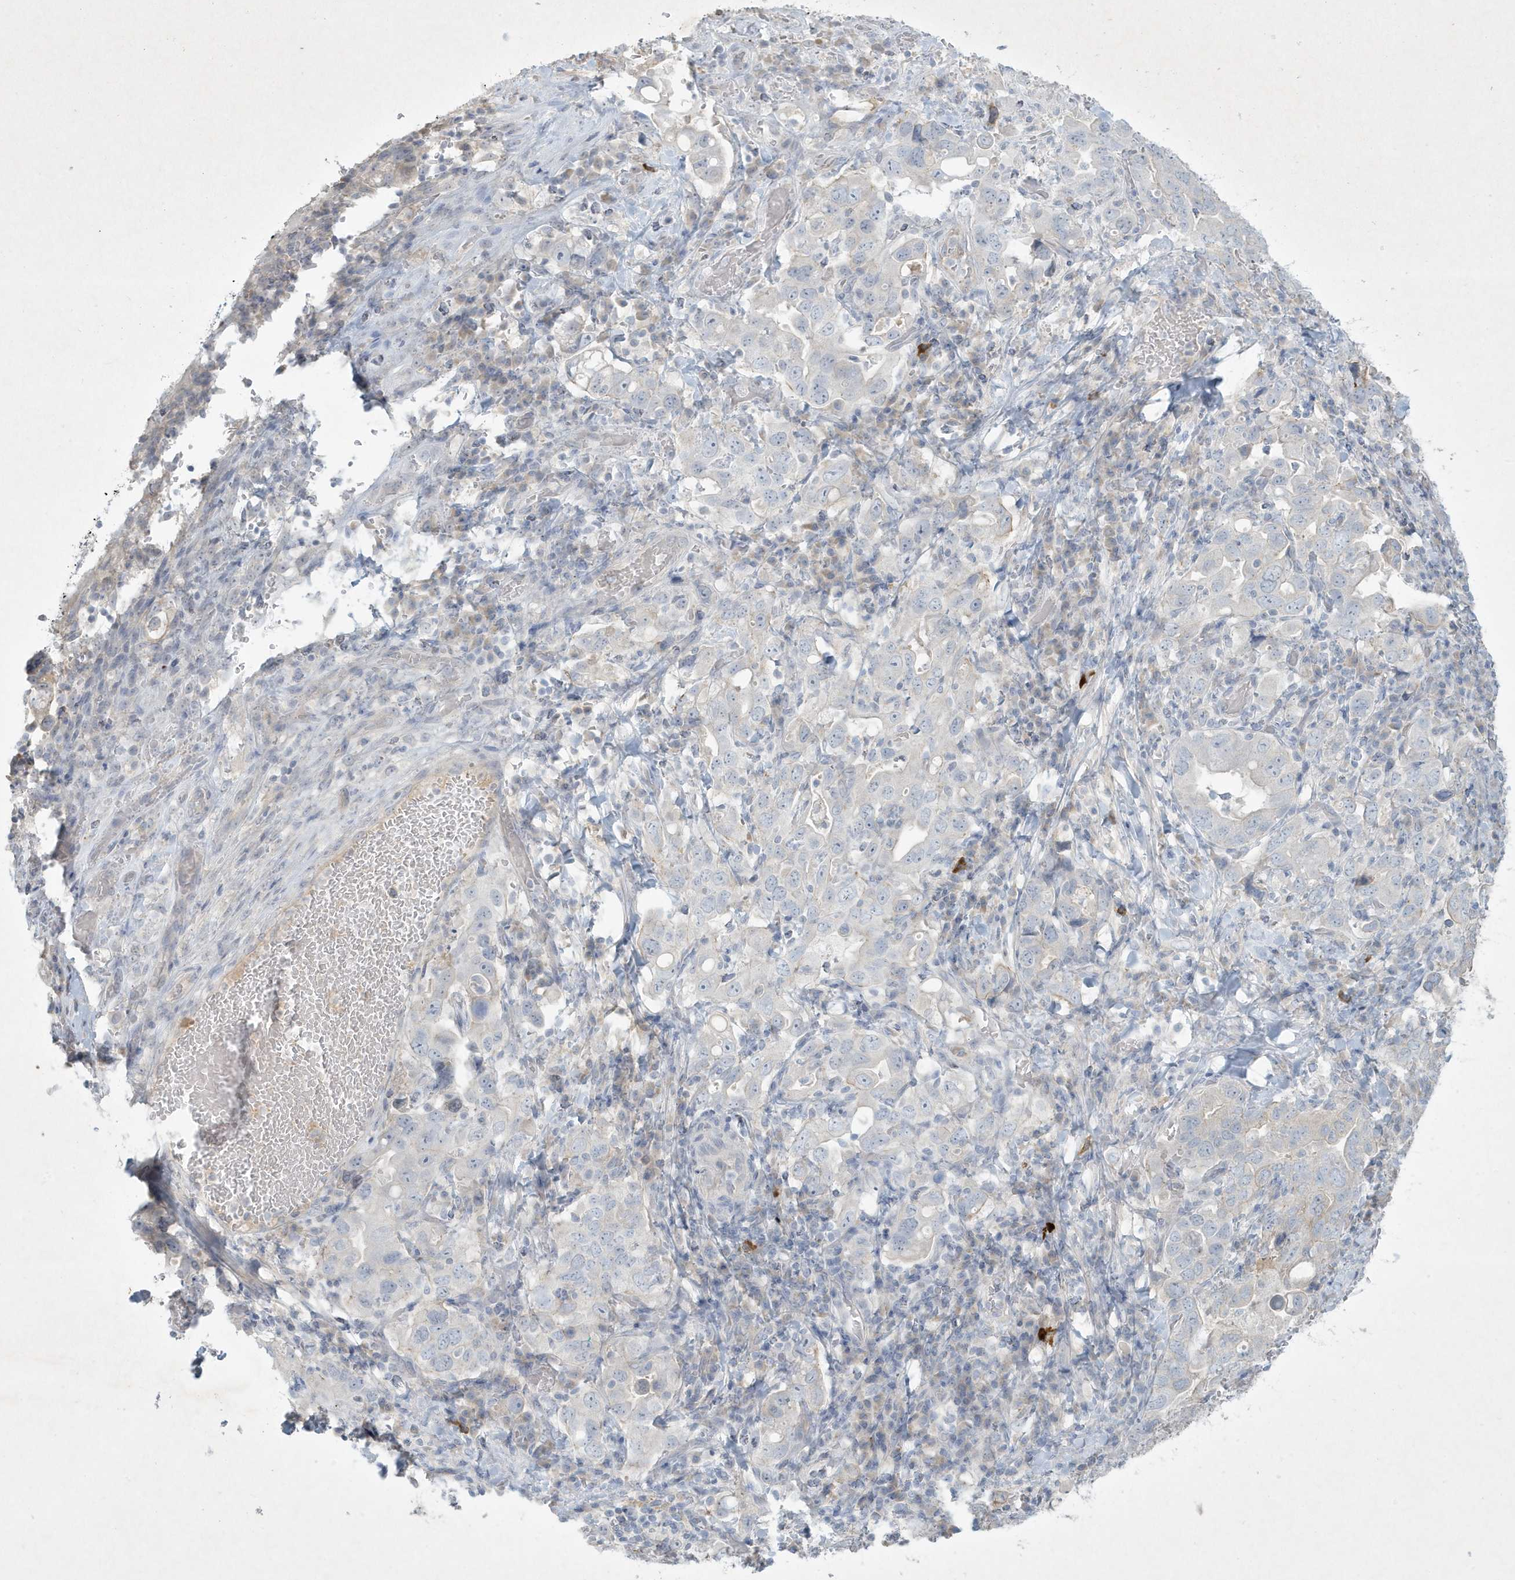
{"staining": {"intensity": "negative", "quantity": "none", "location": "none"}, "tissue": "stomach cancer", "cell_type": "Tumor cells", "image_type": "cancer", "snomed": [{"axis": "morphology", "description": "Adenocarcinoma, NOS"}, {"axis": "topography", "description": "Stomach, upper"}], "caption": "Tumor cells are negative for brown protein staining in stomach adenocarcinoma.", "gene": "CCDC24", "patient": {"sex": "male", "age": 62}}